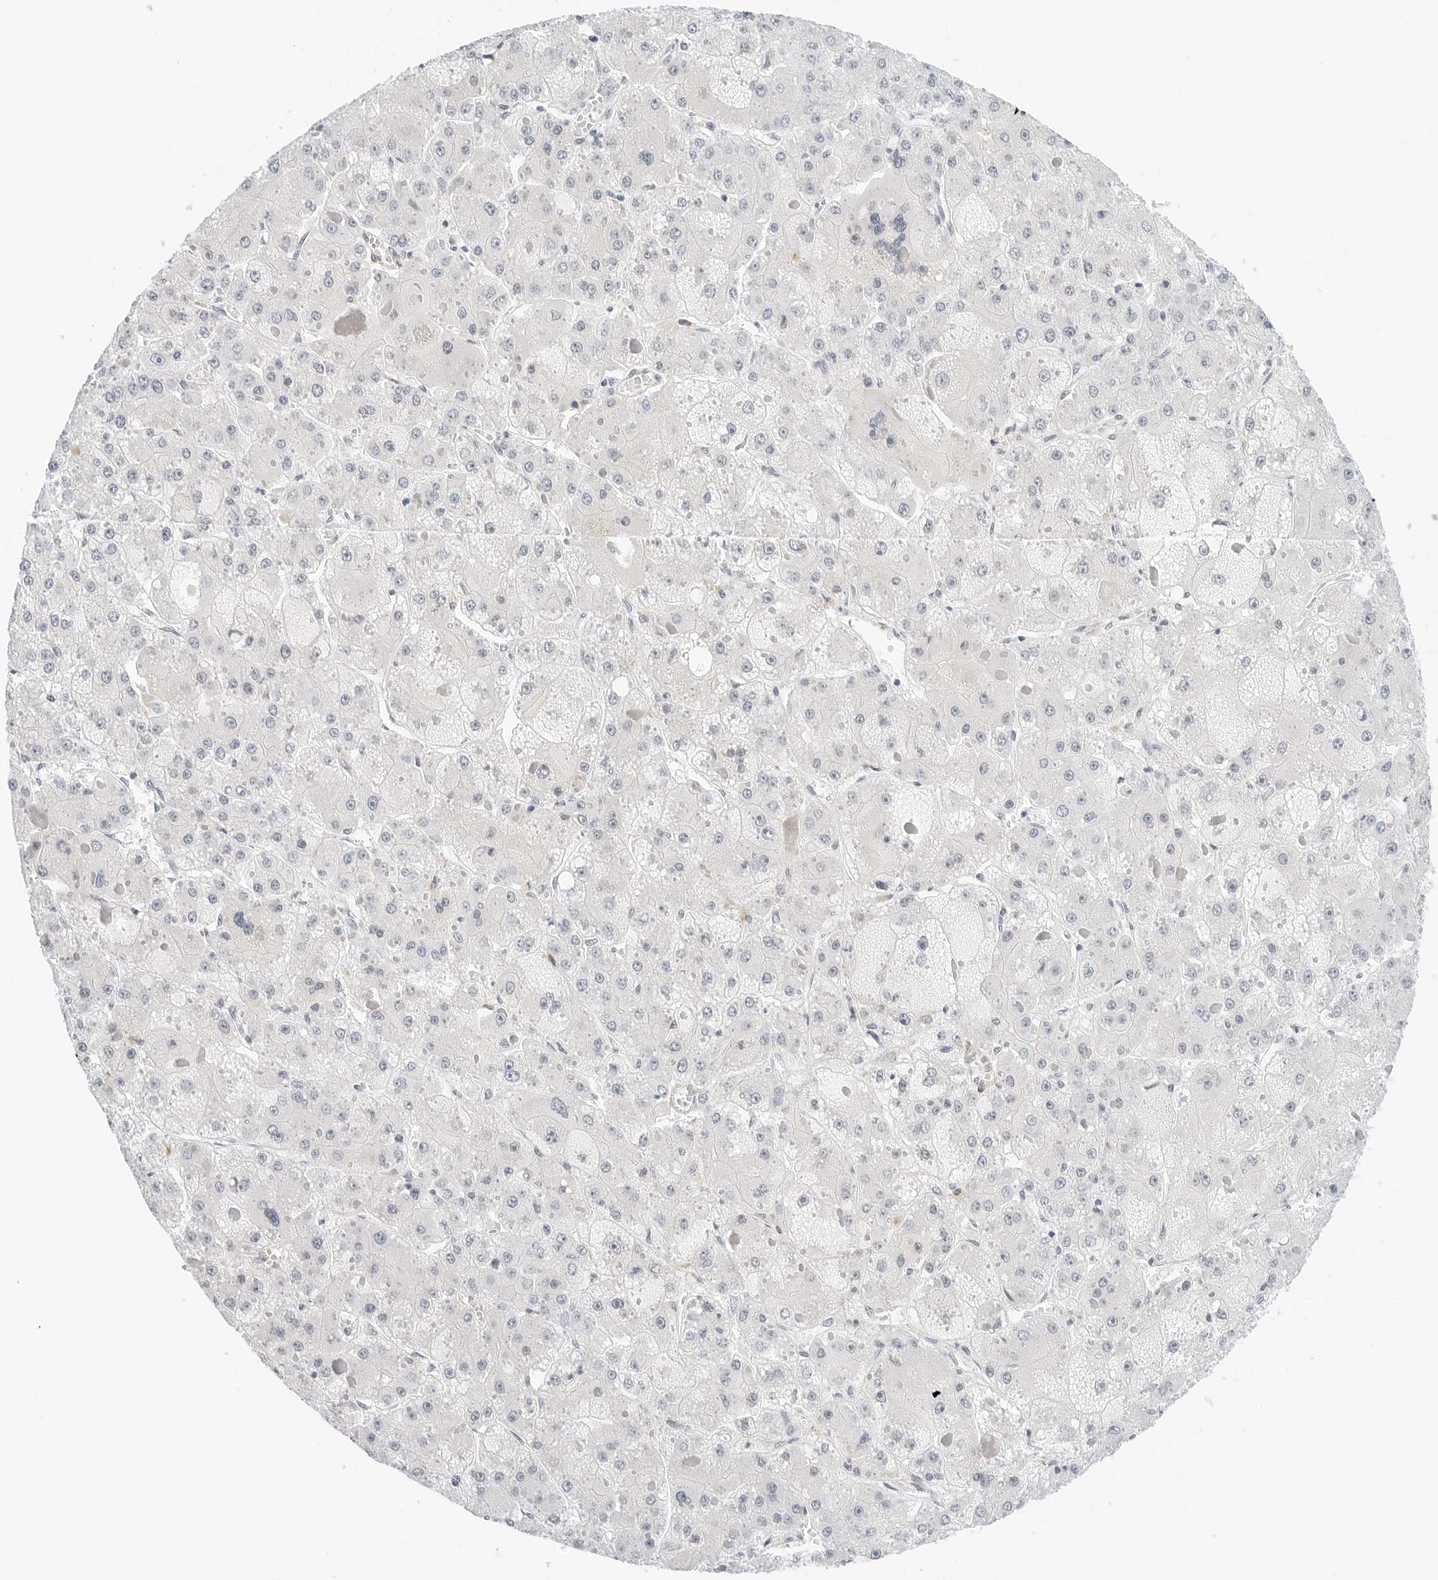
{"staining": {"intensity": "negative", "quantity": "none", "location": "none"}, "tissue": "liver cancer", "cell_type": "Tumor cells", "image_type": "cancer", "snomed": [{"axis": "morphology", "description": "Carcinoma, Hepatocellular, NOS"}, {"axis": "topography", "description": "Liver"}], "caption": "Human liver hepatocellular carcinoma stained for a protein using immunohistochemistry demonstrates no positivity in tumor cells.", "gene": "PKDCC", "patient": {"sex": "female", "age": 73}}